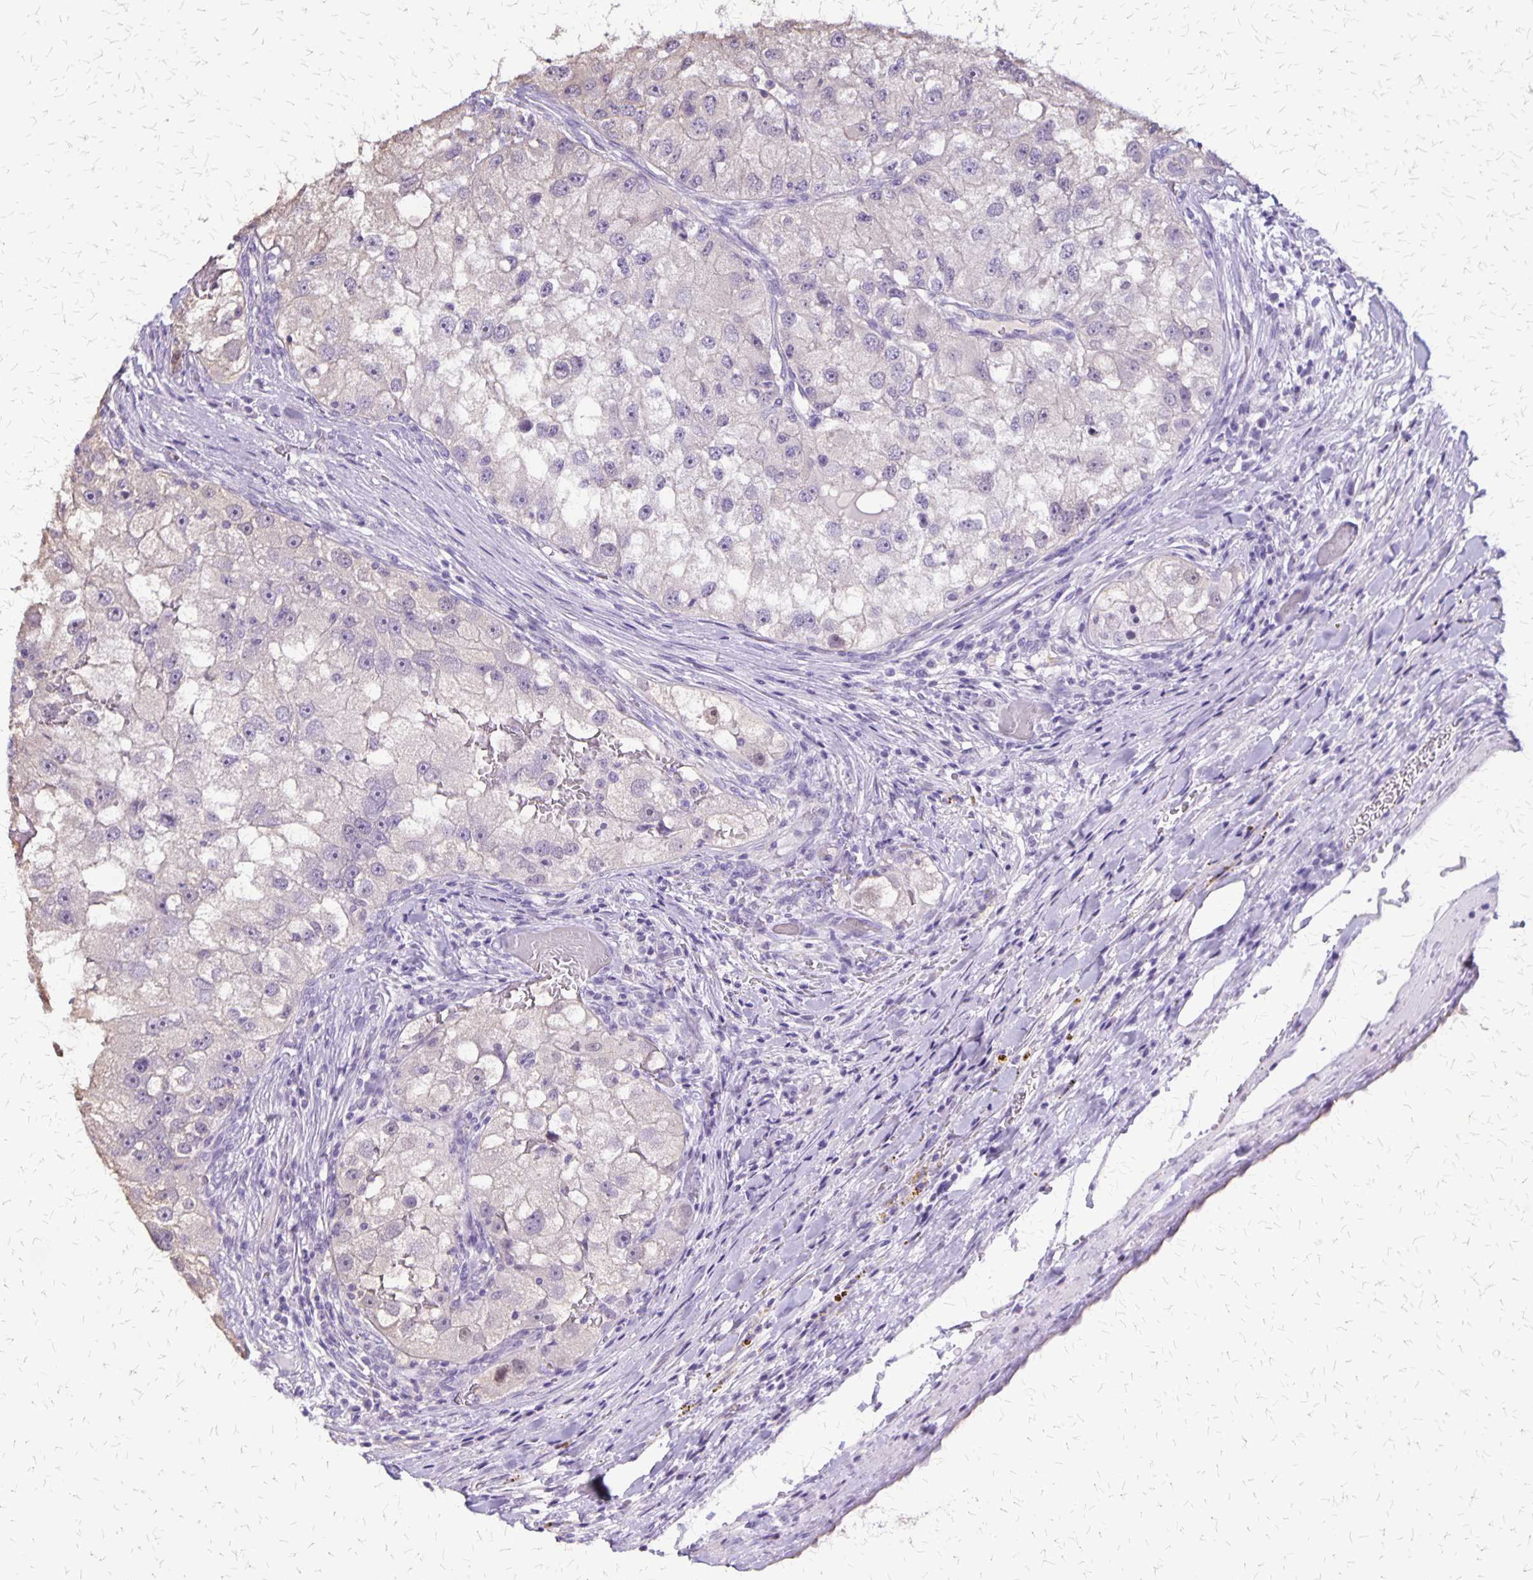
{"staining": {"intensity": "negative", "quantity": "none", "location": "none"}, "tissue": "renal cancer", "cell_type": "Tumor cells", "image_type": "cancer", "snomed": [{"axis": "morphology", "description": "Adenocarcinoma, NOS"}, {"axis": "topography", "description": "Kidney"}], "caption": "A high-resolution photomicrograph shows immunohistochemistry staining of renal adenocarcinoma, which exhibits no significant staining in tumor cells. (Stains: DAB immunohistochemistry (IHC) with hematoxylin counter stain, Microscopy: brightfield microscopy at high magnification).", "gene": "SI", "patient": {"sex": "male", "age": 63}}